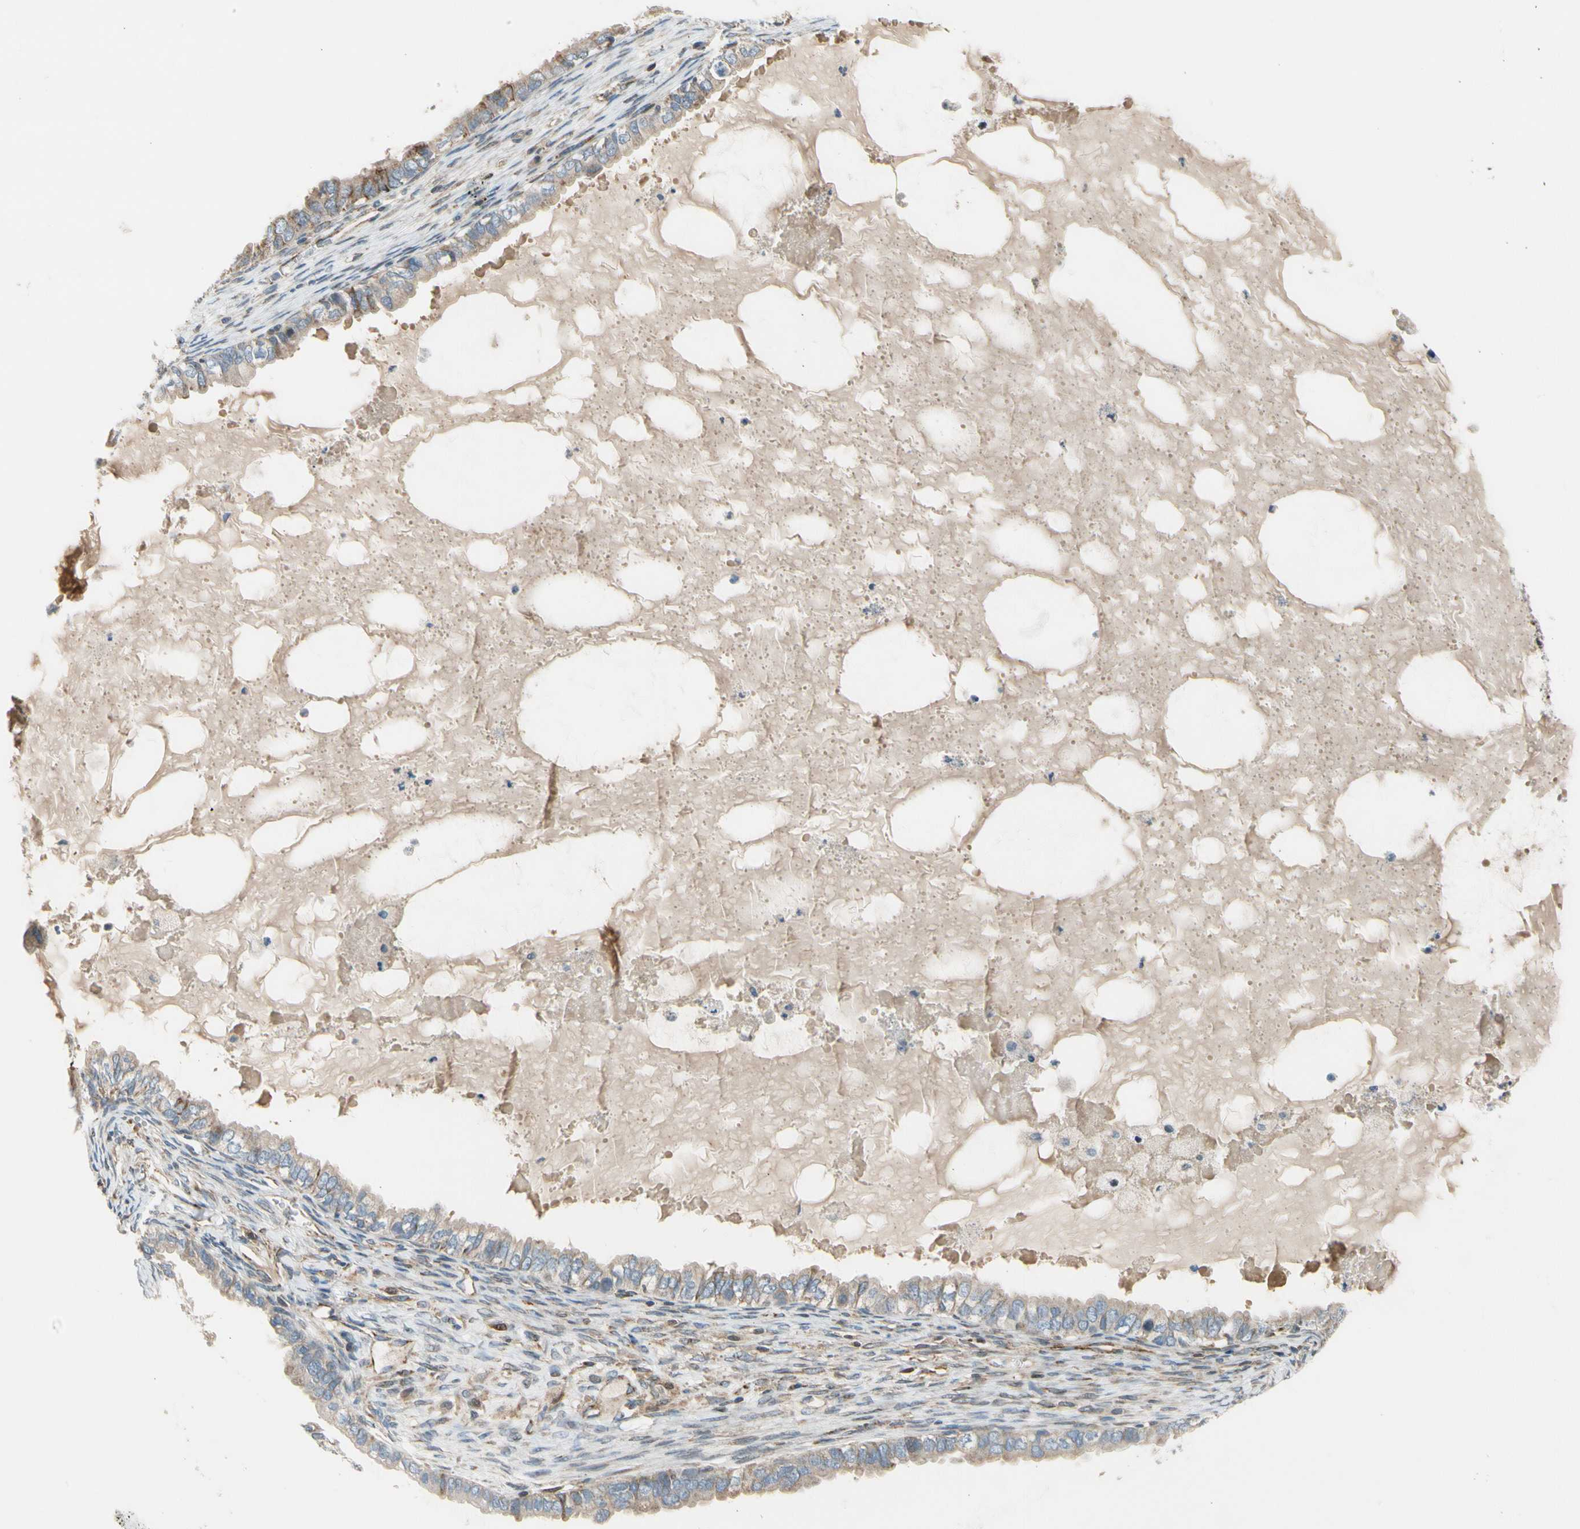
{"staining": {"intensity": "weak", "quantity": ">75%", "location": "cytoplasmic/membranous"}, "tissue": "ovarian cancer", "cell_type": "Tumor cells", "image_type": "cancer", "snomed": [{"axis": "morphology", "description": "Cystadenocarcinoma, mucinous, NOS"}, {"axis": "topography", "description": "Ovary"}], "caption": "Human ovarian cancer stained for a protein (brown) shows weak cytoplasmic/membranous positive staining in approximately >75% of tumor cells.", "gene": "NPHP3", "patient": {"sex": "female", "age": 80}}